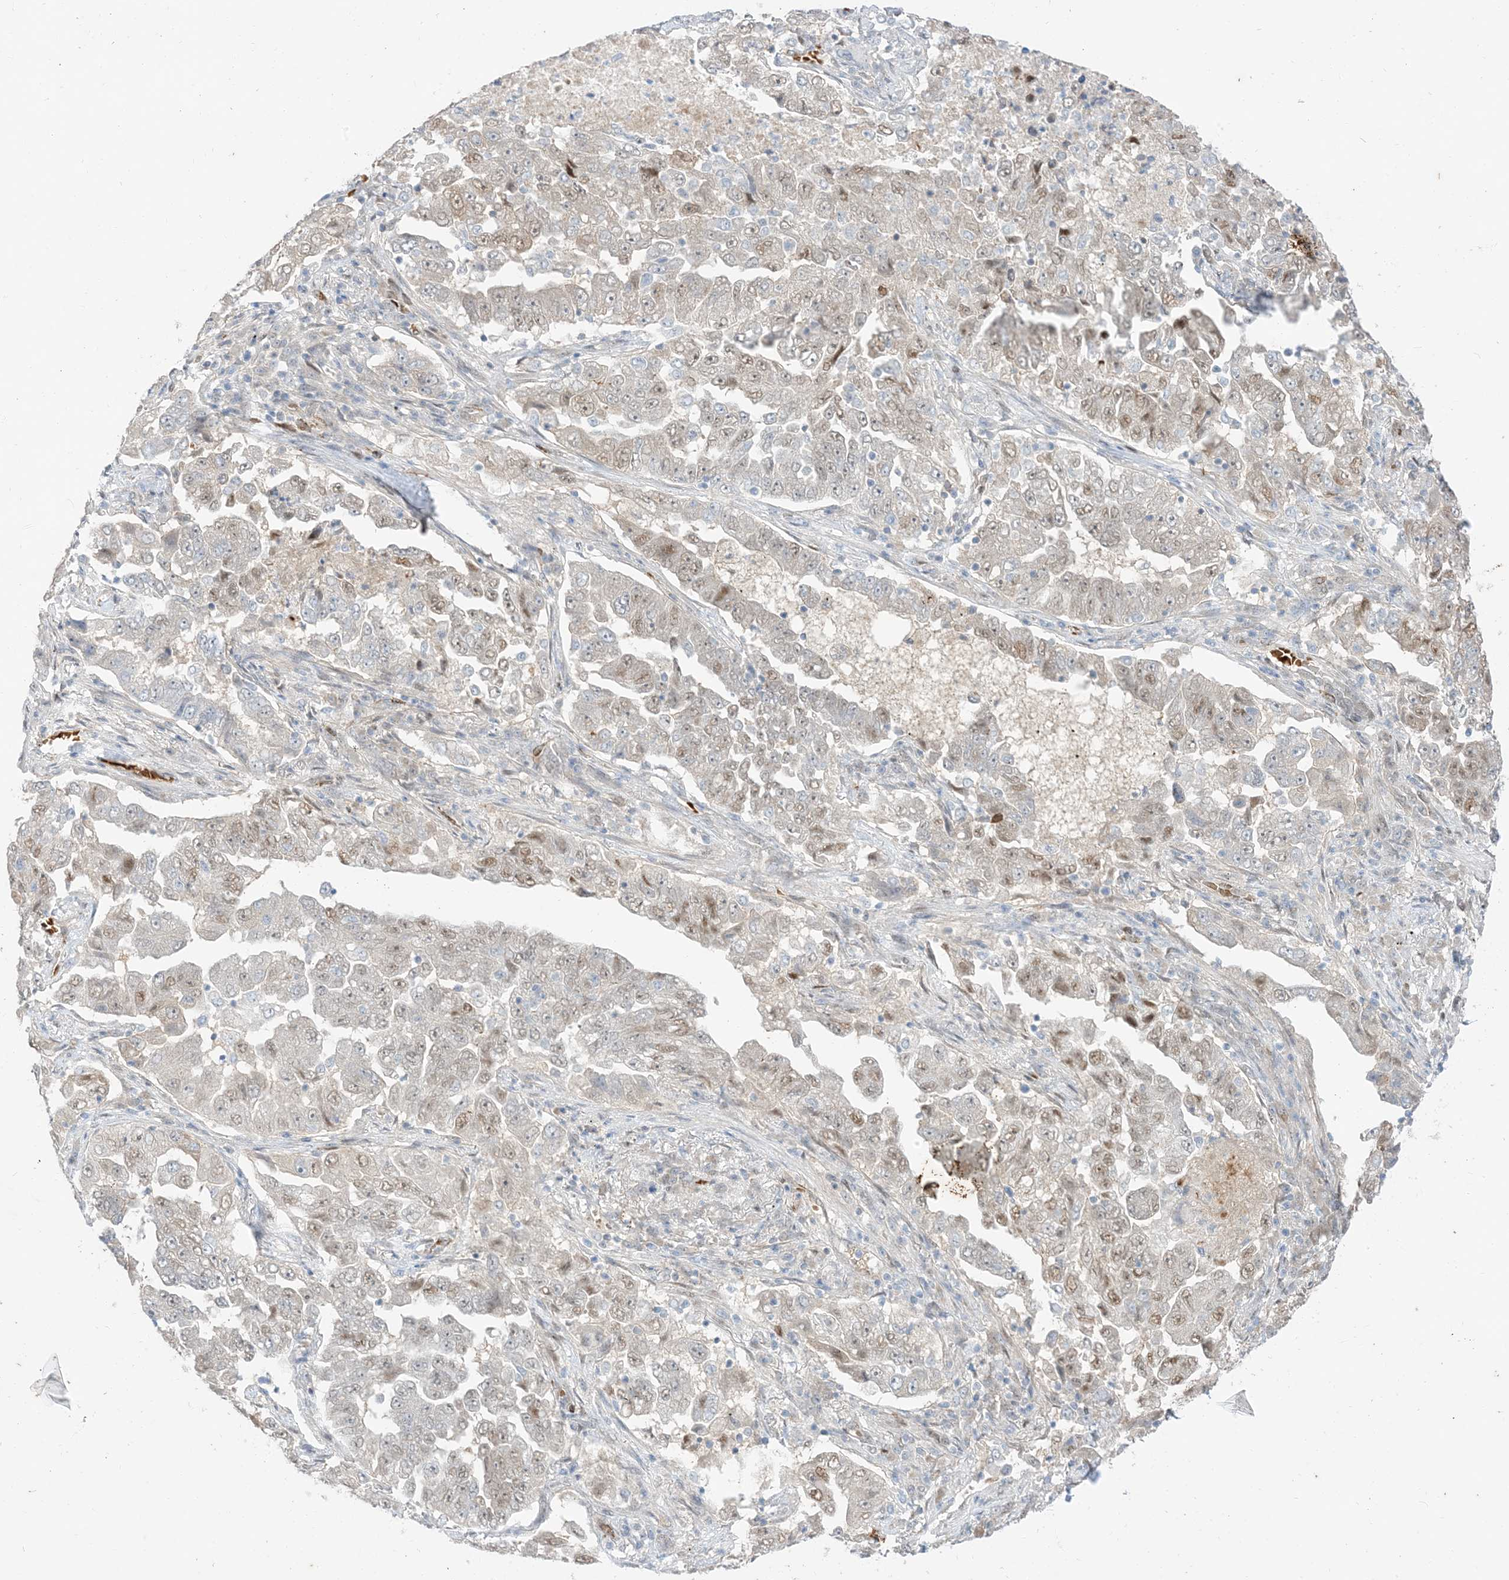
{"staining": {"intensity": "weak", "quantity": "25%-75%", "location": "nuclear"}, "tissue": "lung cancer", "cell_type": "Tumor cells", "image_type": "cancer", "snomed": [{"axis": "morphology", "description": "Adenocarcinoma, NOS"}, {"axis": "topography", "description": "Lung"}], "caption": "Protein positivity by immunohistochemistry (IHC) displays weak nuclear positivity in approximately 25%-75% of tumor cells in adenocarcinoma (lung). (Brightfield microscopy of DAB IHC at high magnification).", "gene": "RIN1", "patient": {"sex": "female", "age": 51}}